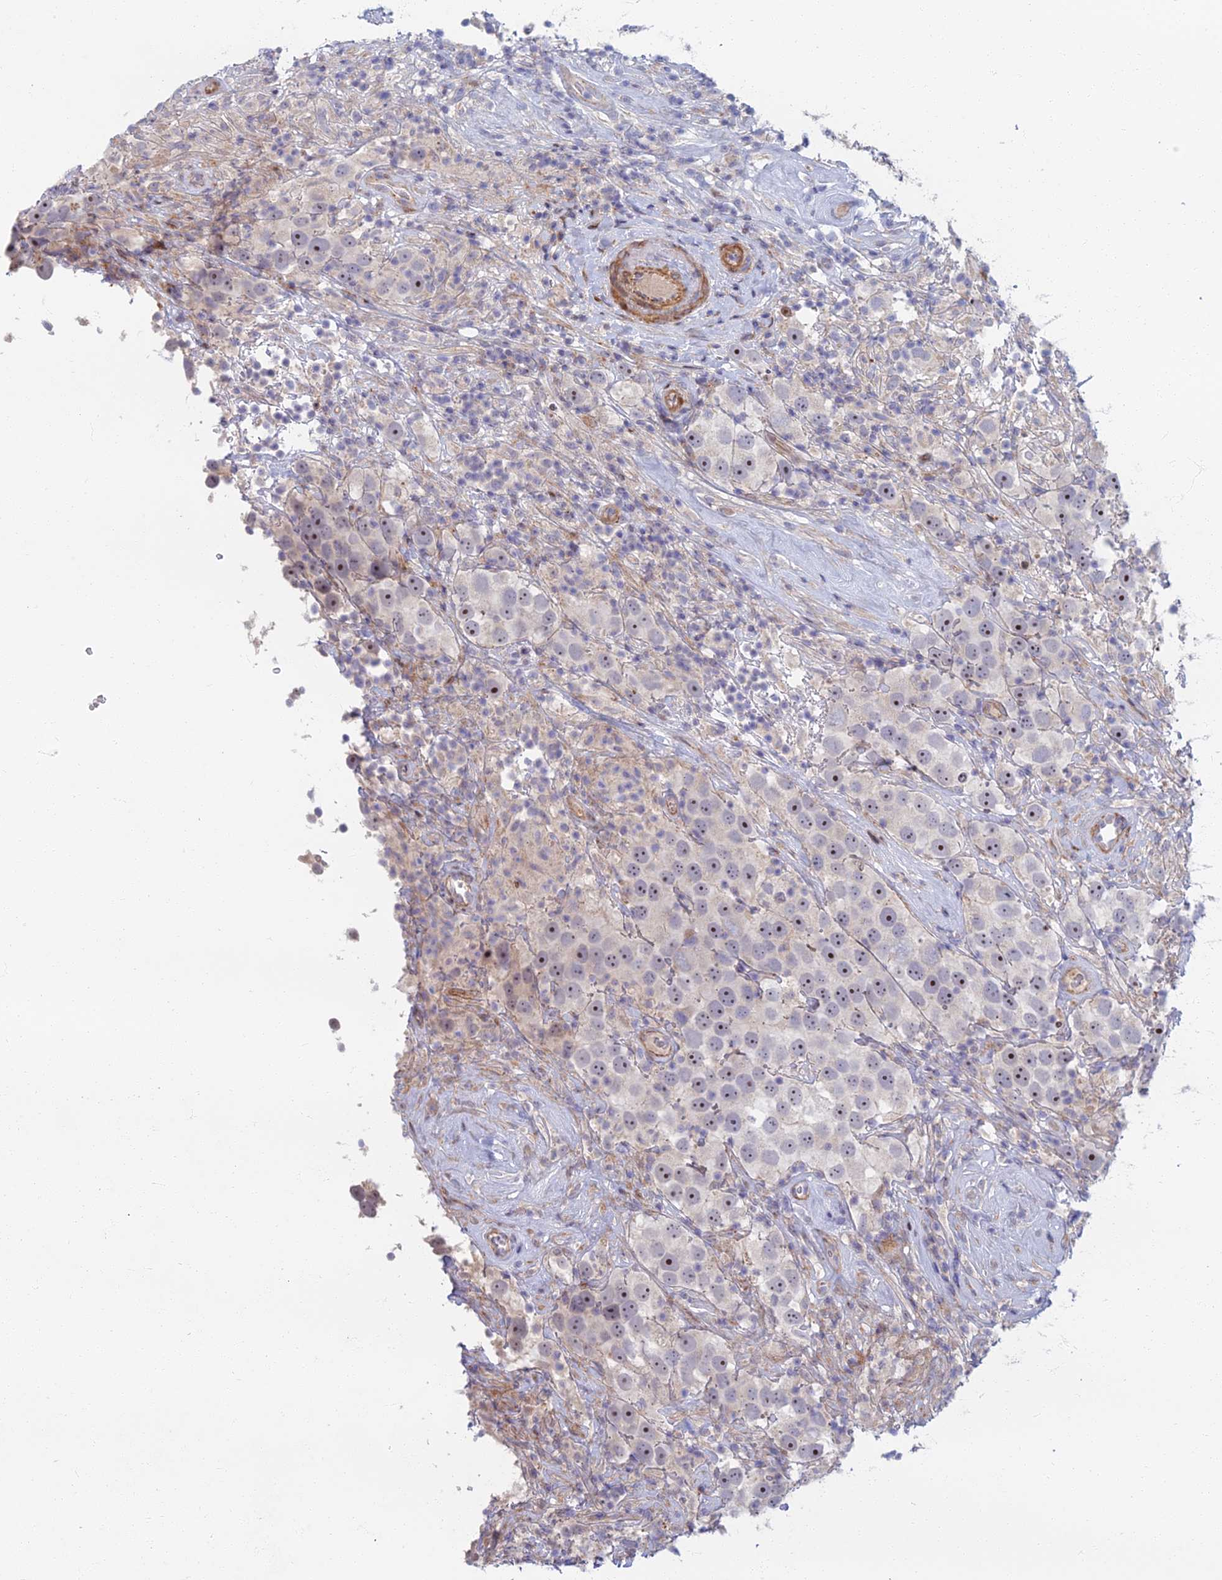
{"staining": {"intensity": "moderate", "quantity": "<25%", "location": "nuclear"}, "tissue": "testis cancer", "cell_type": "Tumor cells", "image_type": "cancer", "snomed": [{"axis": "morphology", "description": "Seminoma, NOS"}, {"axis": "topography", "description": "Testis"}], "caption": "Human seminoma (testis) stained with a protein marker demonstrates moderate staining in tumor cells.", "gene": "C15orf40", "patient": {"sex": "male", "age": 49}}